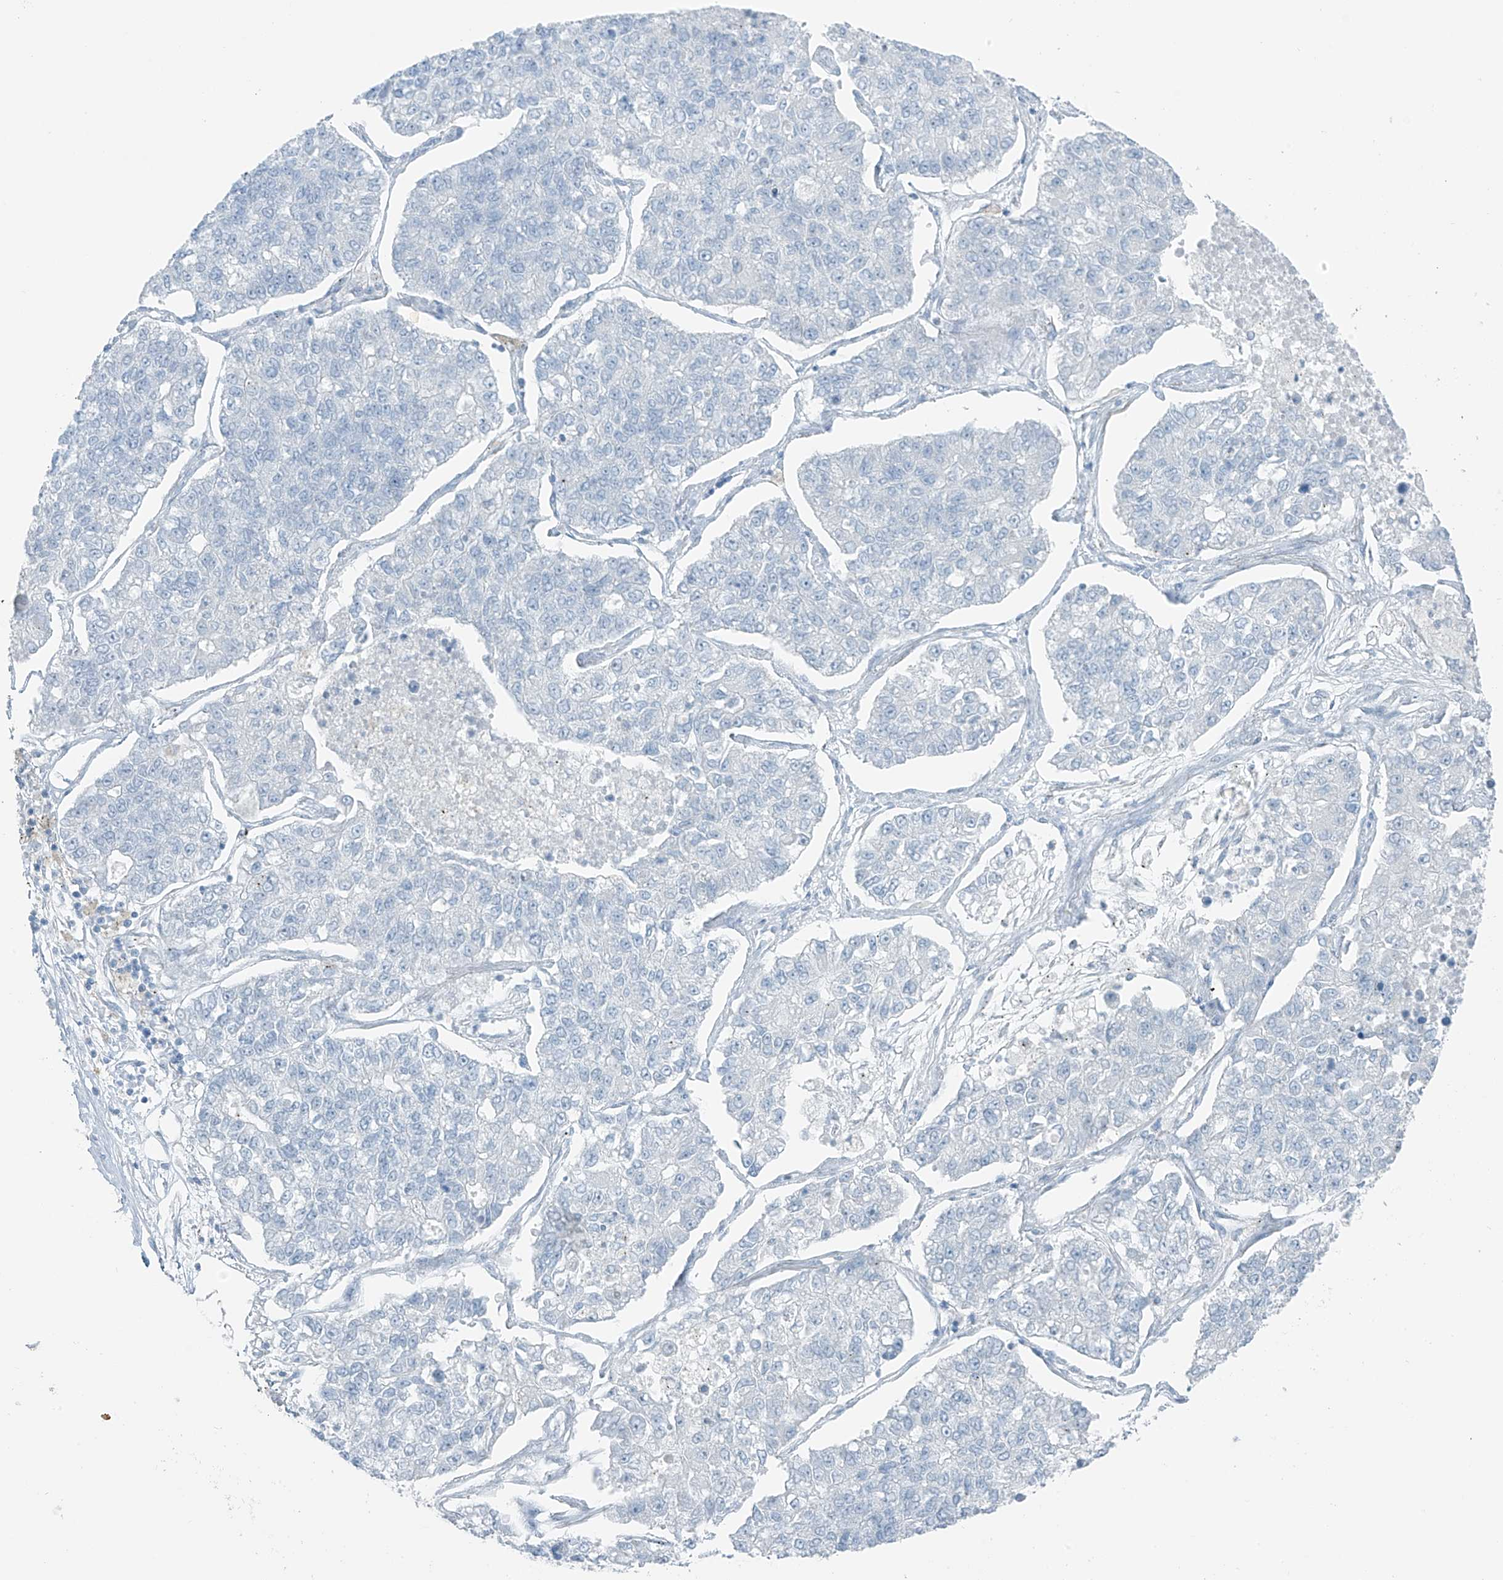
{"staining": {"intensity": "negative", "quantity": "none", "location": "none"}, "tissue": "lung cancer", "cell_type": "Tumor cells", "image_type": "cancer", "snomed": [{"axis": "morphology", "description": "Adenocarcinoma, NOS"}, {"axis": "topography", "description": "Lung"}], "caption": "DAB immunohistochemical staining of lung cancer (adenocarcinoma) demonstrates no significant staining in tumor cells. The staining is performed using DAB (3,3'-diaminobenzidine) brown chromogen with nuclei counter-stained in using hematoxylin.", "gene": "SLC25A43", "patient": {"sex": "male", "age": 49}}